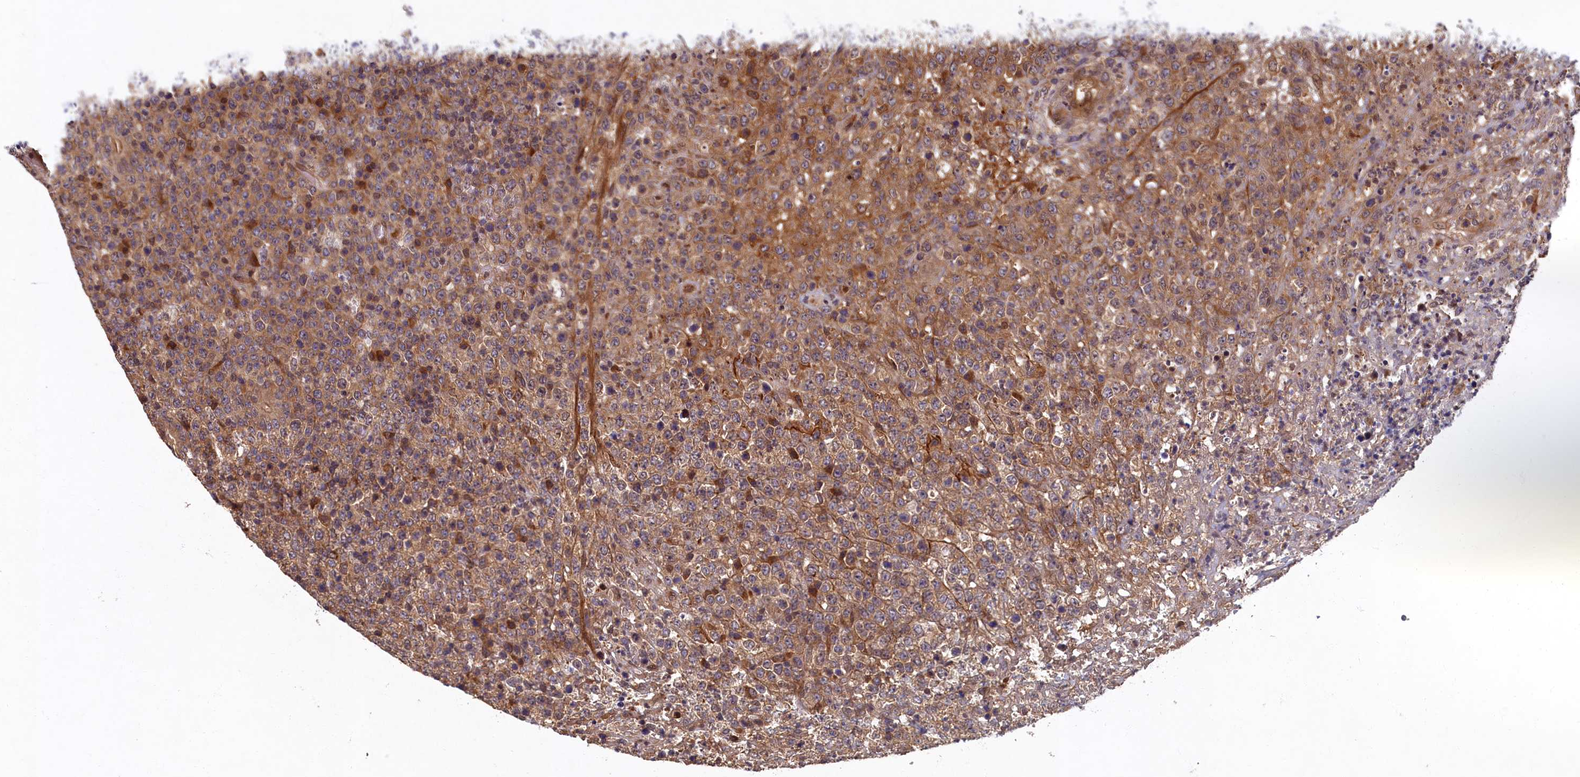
{"staining": {"intensity": "weak", "quantity": ">75%", "location": "cytoplasmic/membranous"}, "tissue": "lymphoma", "cell_type": "Tumor cells", "image_type": "cancer", "snomed": [{"axis": "morphology", "description": "Malignant lymphoma, non-Hodgkin's type, High grade"}, {"axis": "topography", "description": "Colon"}], "caption": "Immunohistochemistry of lymphoma displays low levels of weak cytoplasmic/membranous expression in approximately >75% of tumor cells.", "gene": "LCMT2", "patient": {"sex": "female", "age": 53}}